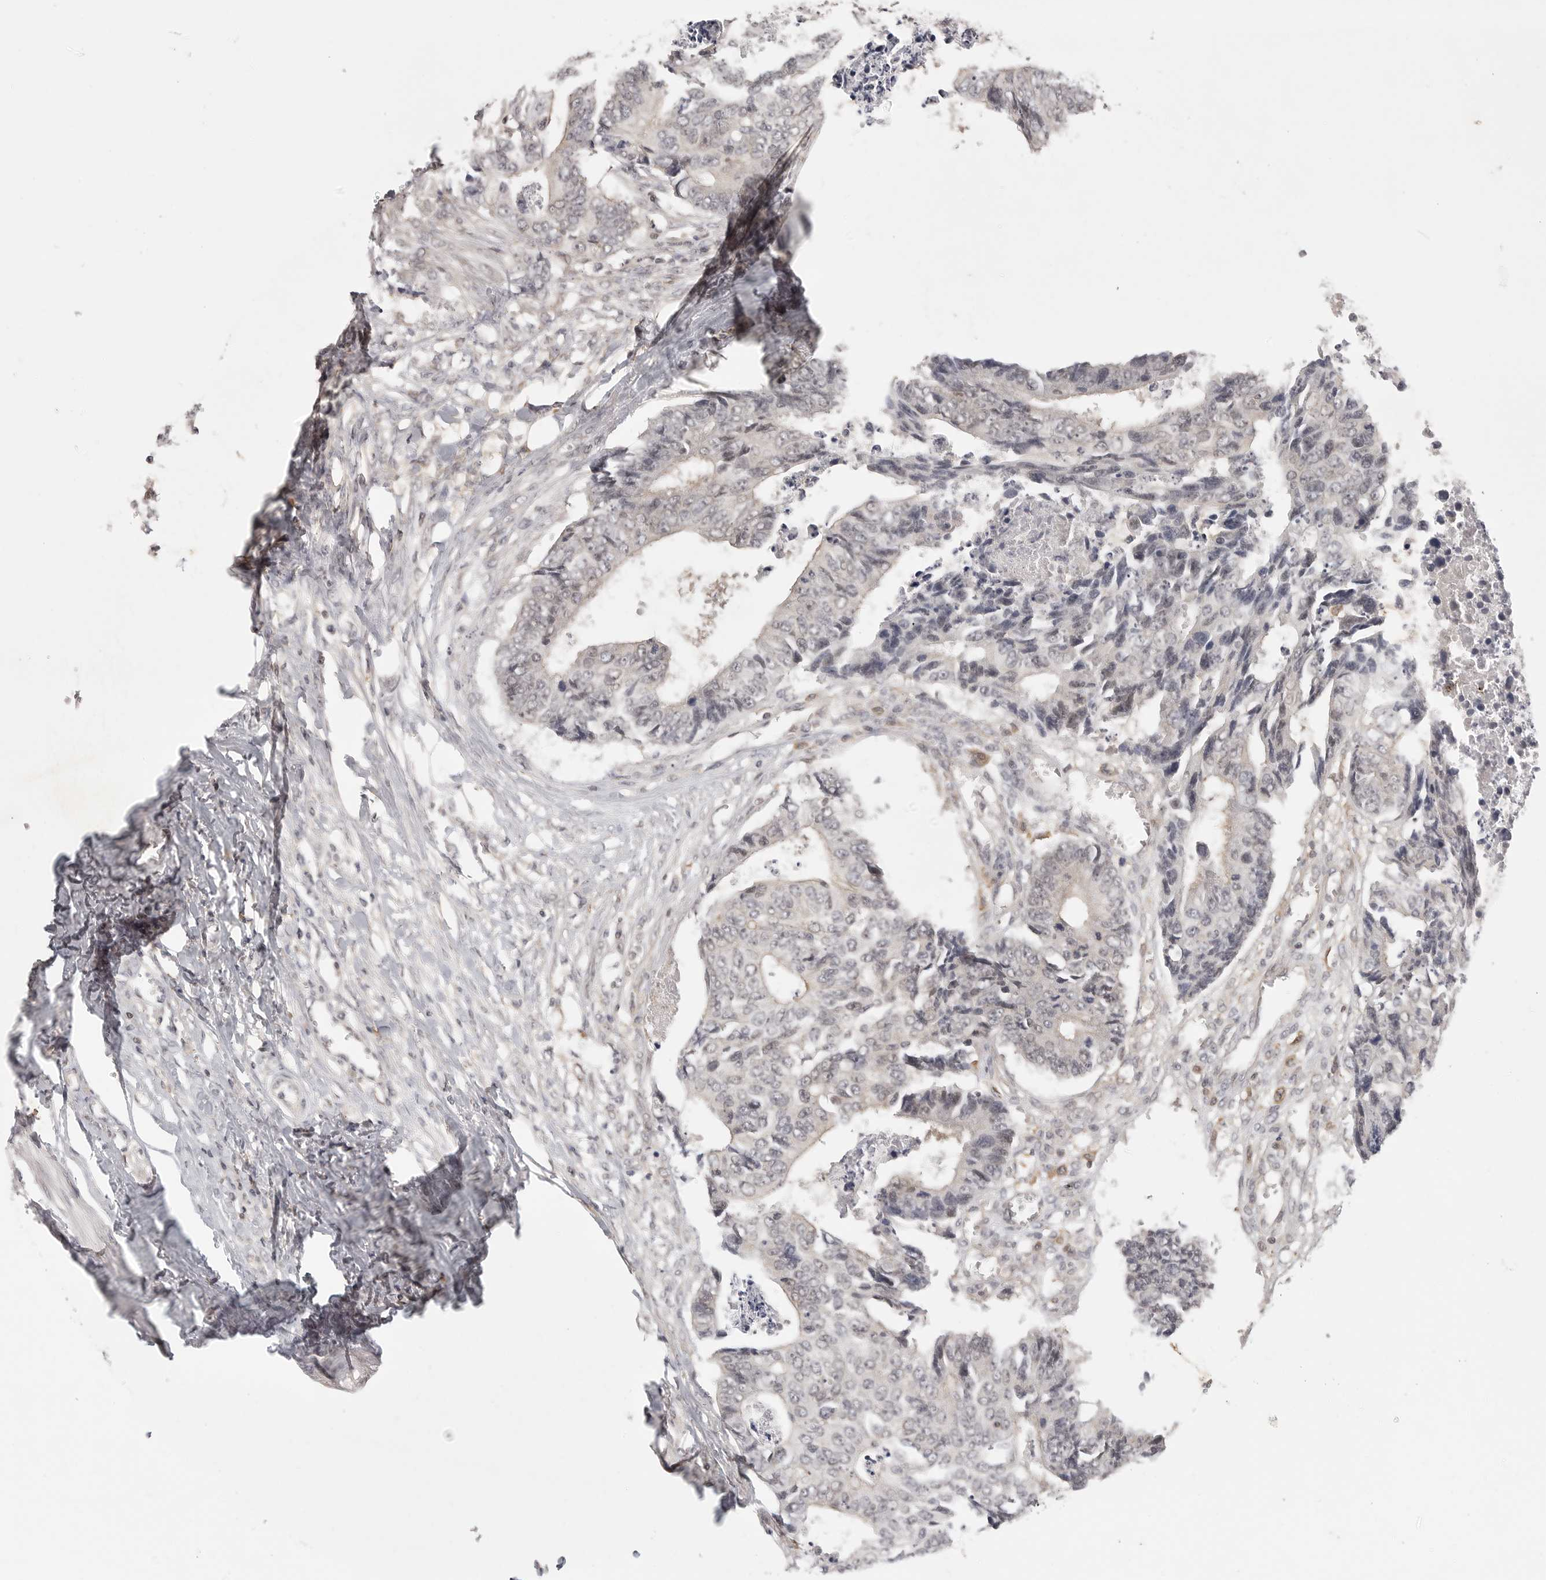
{"staining": {"intensity": "negative", "quantity": "none", "location": "none"}, "tissue": "colorectal cancer", "cell_type": "Tumor cells", "image_type": "cancer", "snomed": [{"axis": "morphology", "description": "Adenocarcinoma, NOS"}, {"axis": "topography", "description": "Rectum"}], "caption": "Human adenocarcinoma (colorectal) stained for a protein using immunohistochemistry (IHC) exhibits no staining in tumor cells.", "gene": "DBNL", "patient": {"sex": "male", "age": 84}}